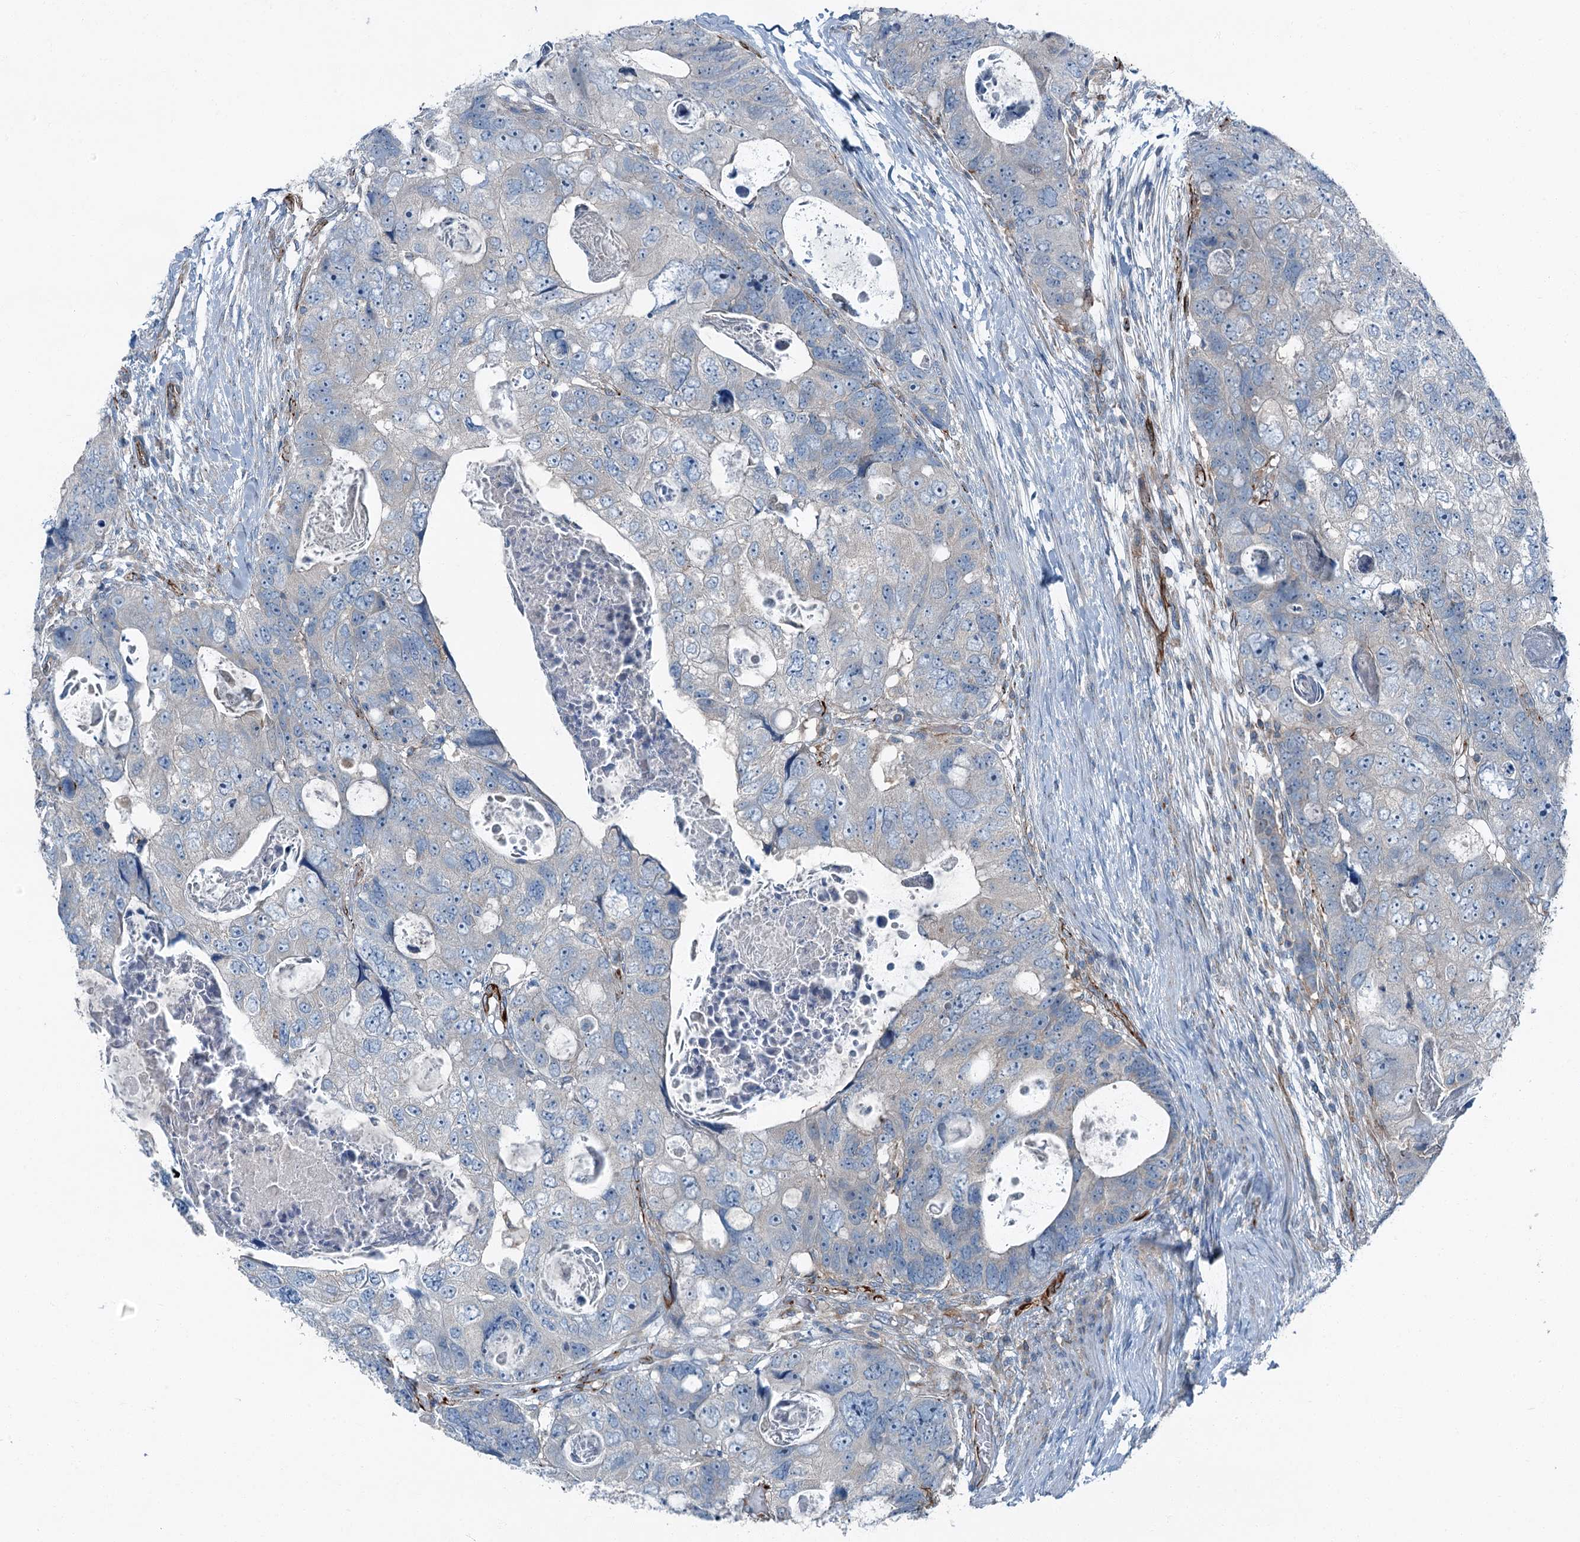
{"staining": {"intensity": "negative", "quantity": "none", "location": "none"}, "tissue": "colorectal cancer", "cell_type": "Tumor cells", "image_type": "cancer", "snomed": [{"axis": "morphology", "description": "Adenocarcinoma, NOS"}, {"axis": "topography", "description": "Rectum"}], "caption": "IHC micrograph of neoplastic tissue: adenocarcinoma (colorectal) stained with DAB (3,3'-diaminobenzidine) displays no significant protein positivity in tumor cells.", "gene": "AXL", "patient": {"sex": "male", "age": 59}}